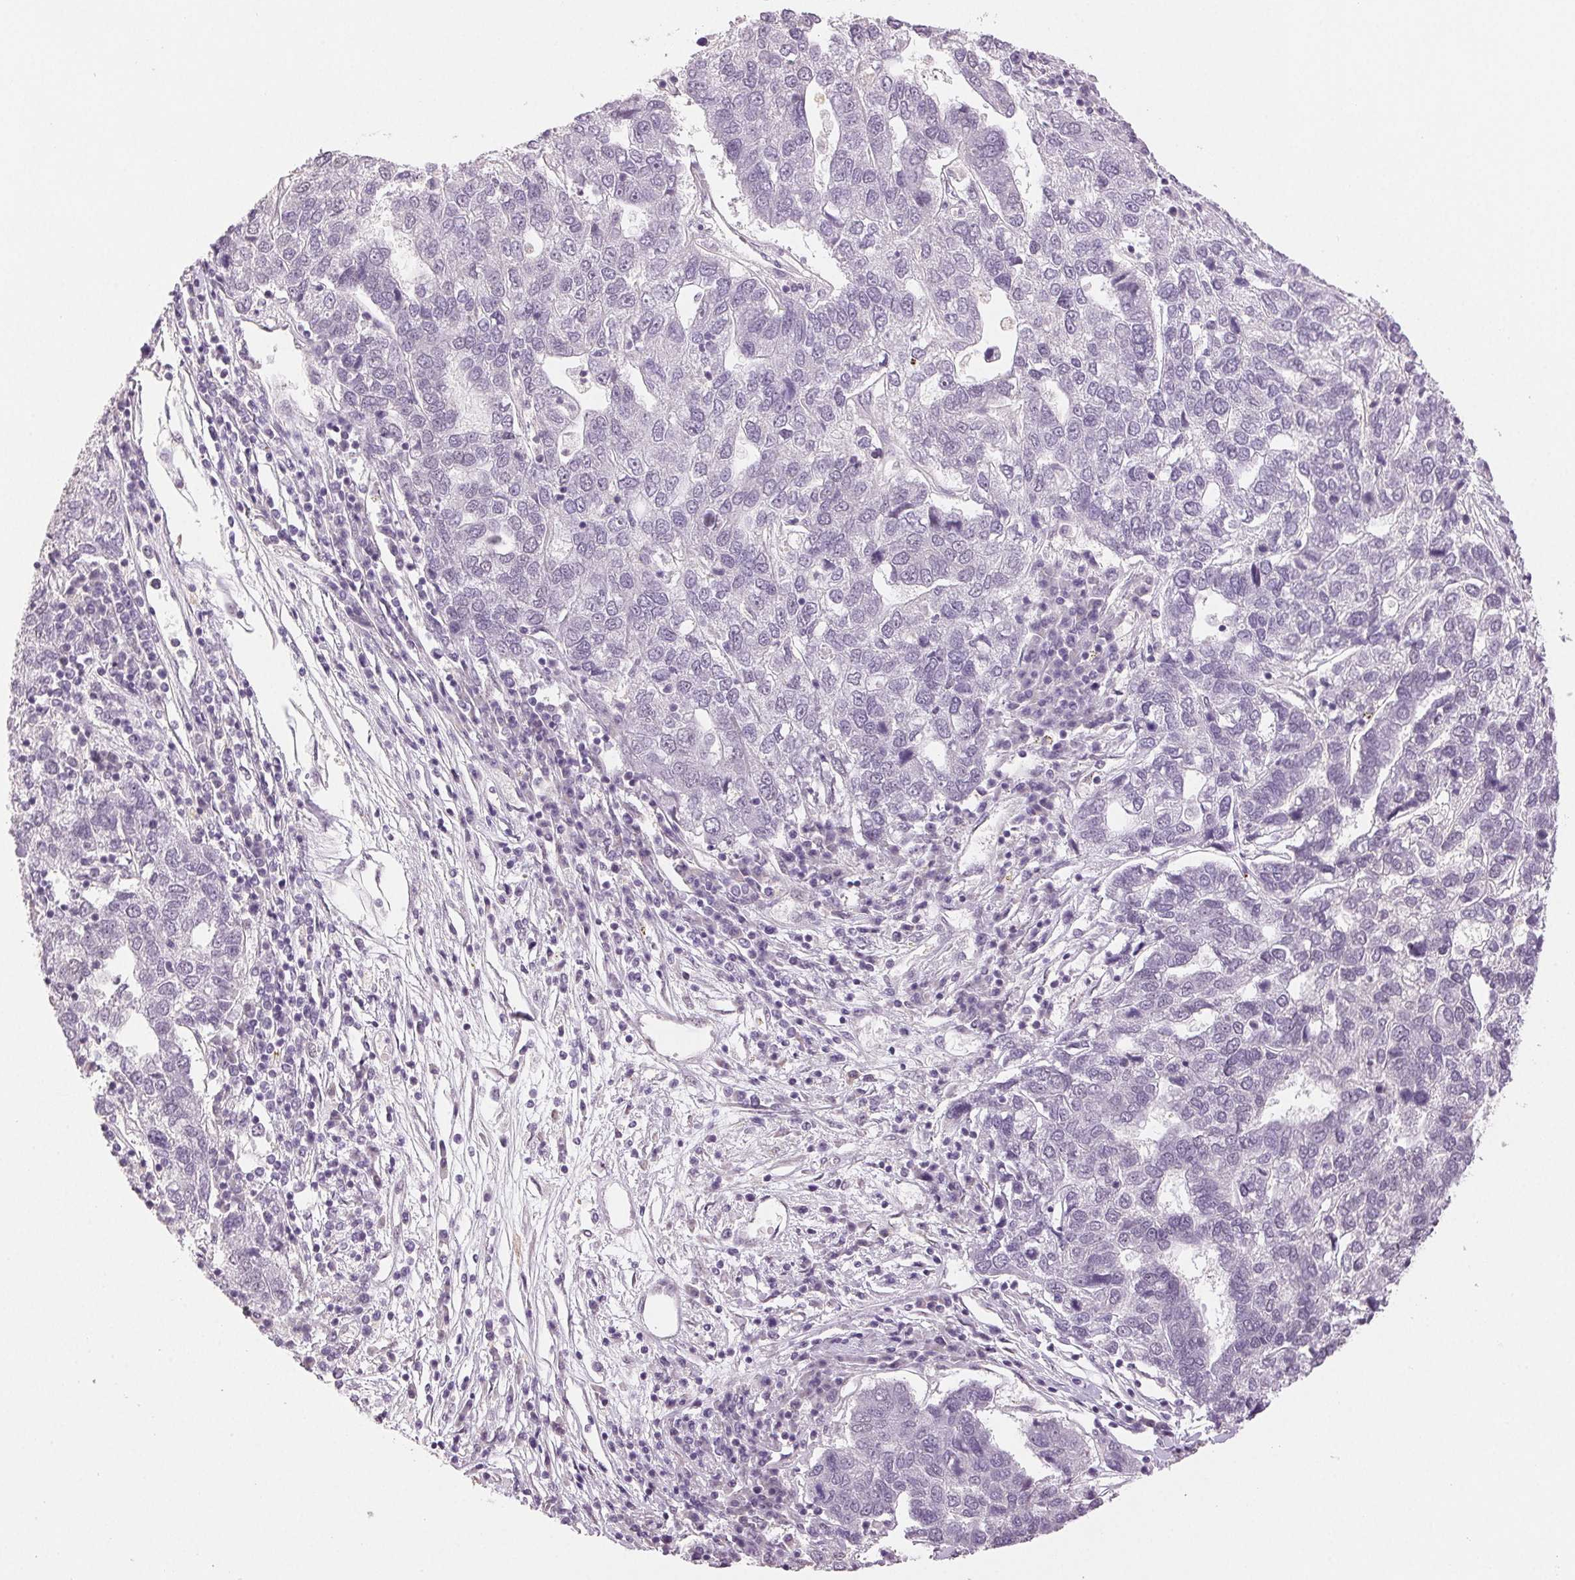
{"staining": {"intensity": "negative", "quantity": "none", "location": "none"}, "tissue": "pancreatic cancer", "cell_type": "Tumor cells", "image_type": "cancer", "snomed": [{"axis": "morphology", "description": "Adenocarcinoma, NOS"}, {"axis": "topography", "description": "Pancreas"}], "caption": "The image displays no significant positivity in tumor cells of pancreatic adenocarcinoma.", "gene": "PLCB1", "patient": {"sex": "female", "age": 61}}